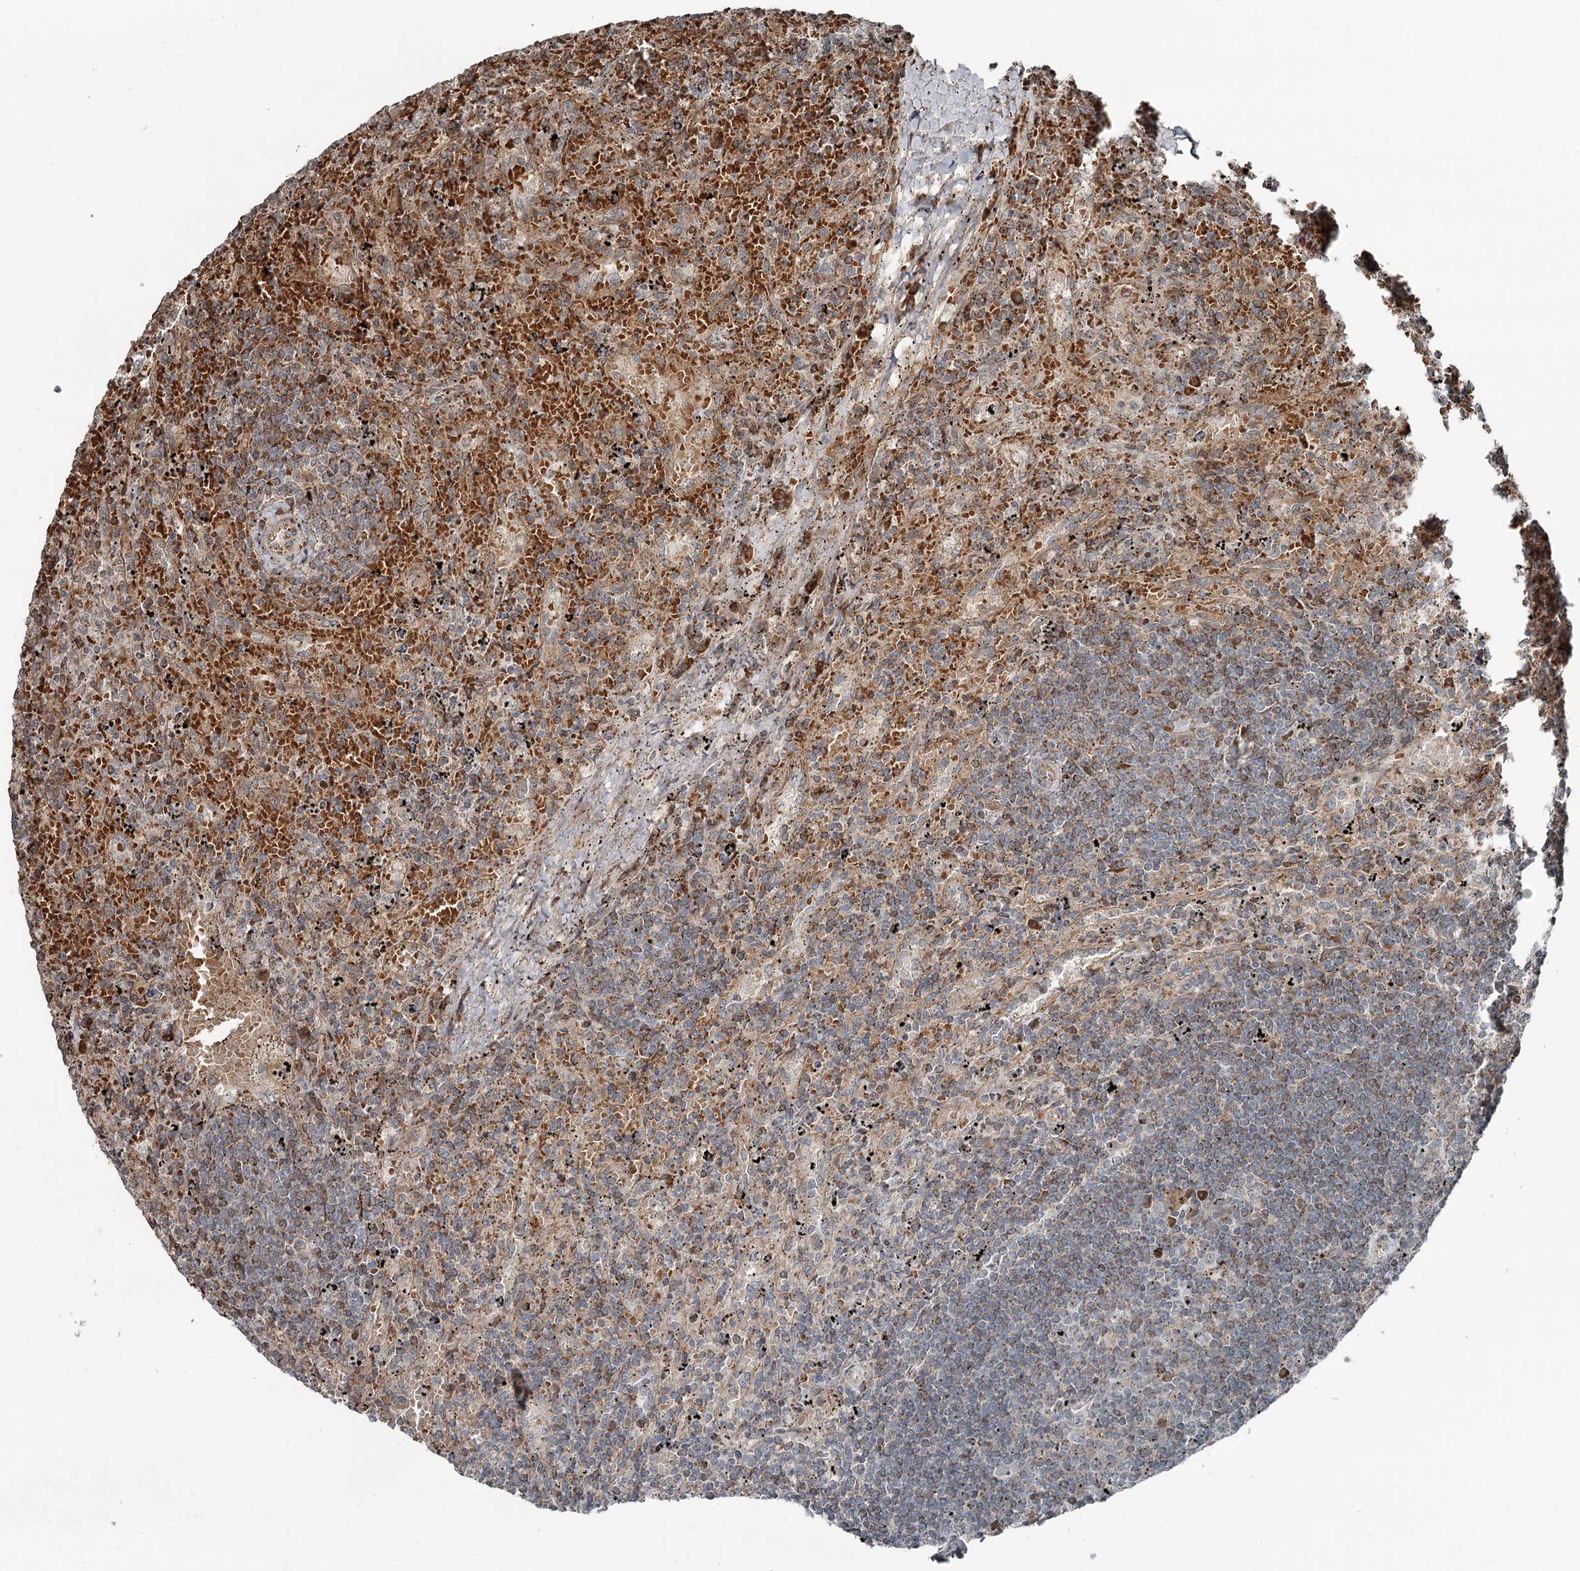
{"staining": {"intensity": "moderate", "quantity": "<25%", "location": "cytoplasmic/membranous"}, "tissue": "lymphoma", "cell_type": "Tumor cells", "image_type": "cancer", "snomed": [{"axis": "morphology", "description": "Malignant lymphoma, non-Hodgkin's type, Low grade"}, {"axis": "topography", "description": "Spleen"}], "caption": "This photomicrograph exhibits immunohistochemistry (IHC) staining of malignant lymphoma, non-Hodgkin's type (low-grade), with low moderate cytoplasmic/membranous positivity in approximately <25% of tumor cells.", "gene": "RASSF8", "patient": {"sex": "male", "age": 76}}